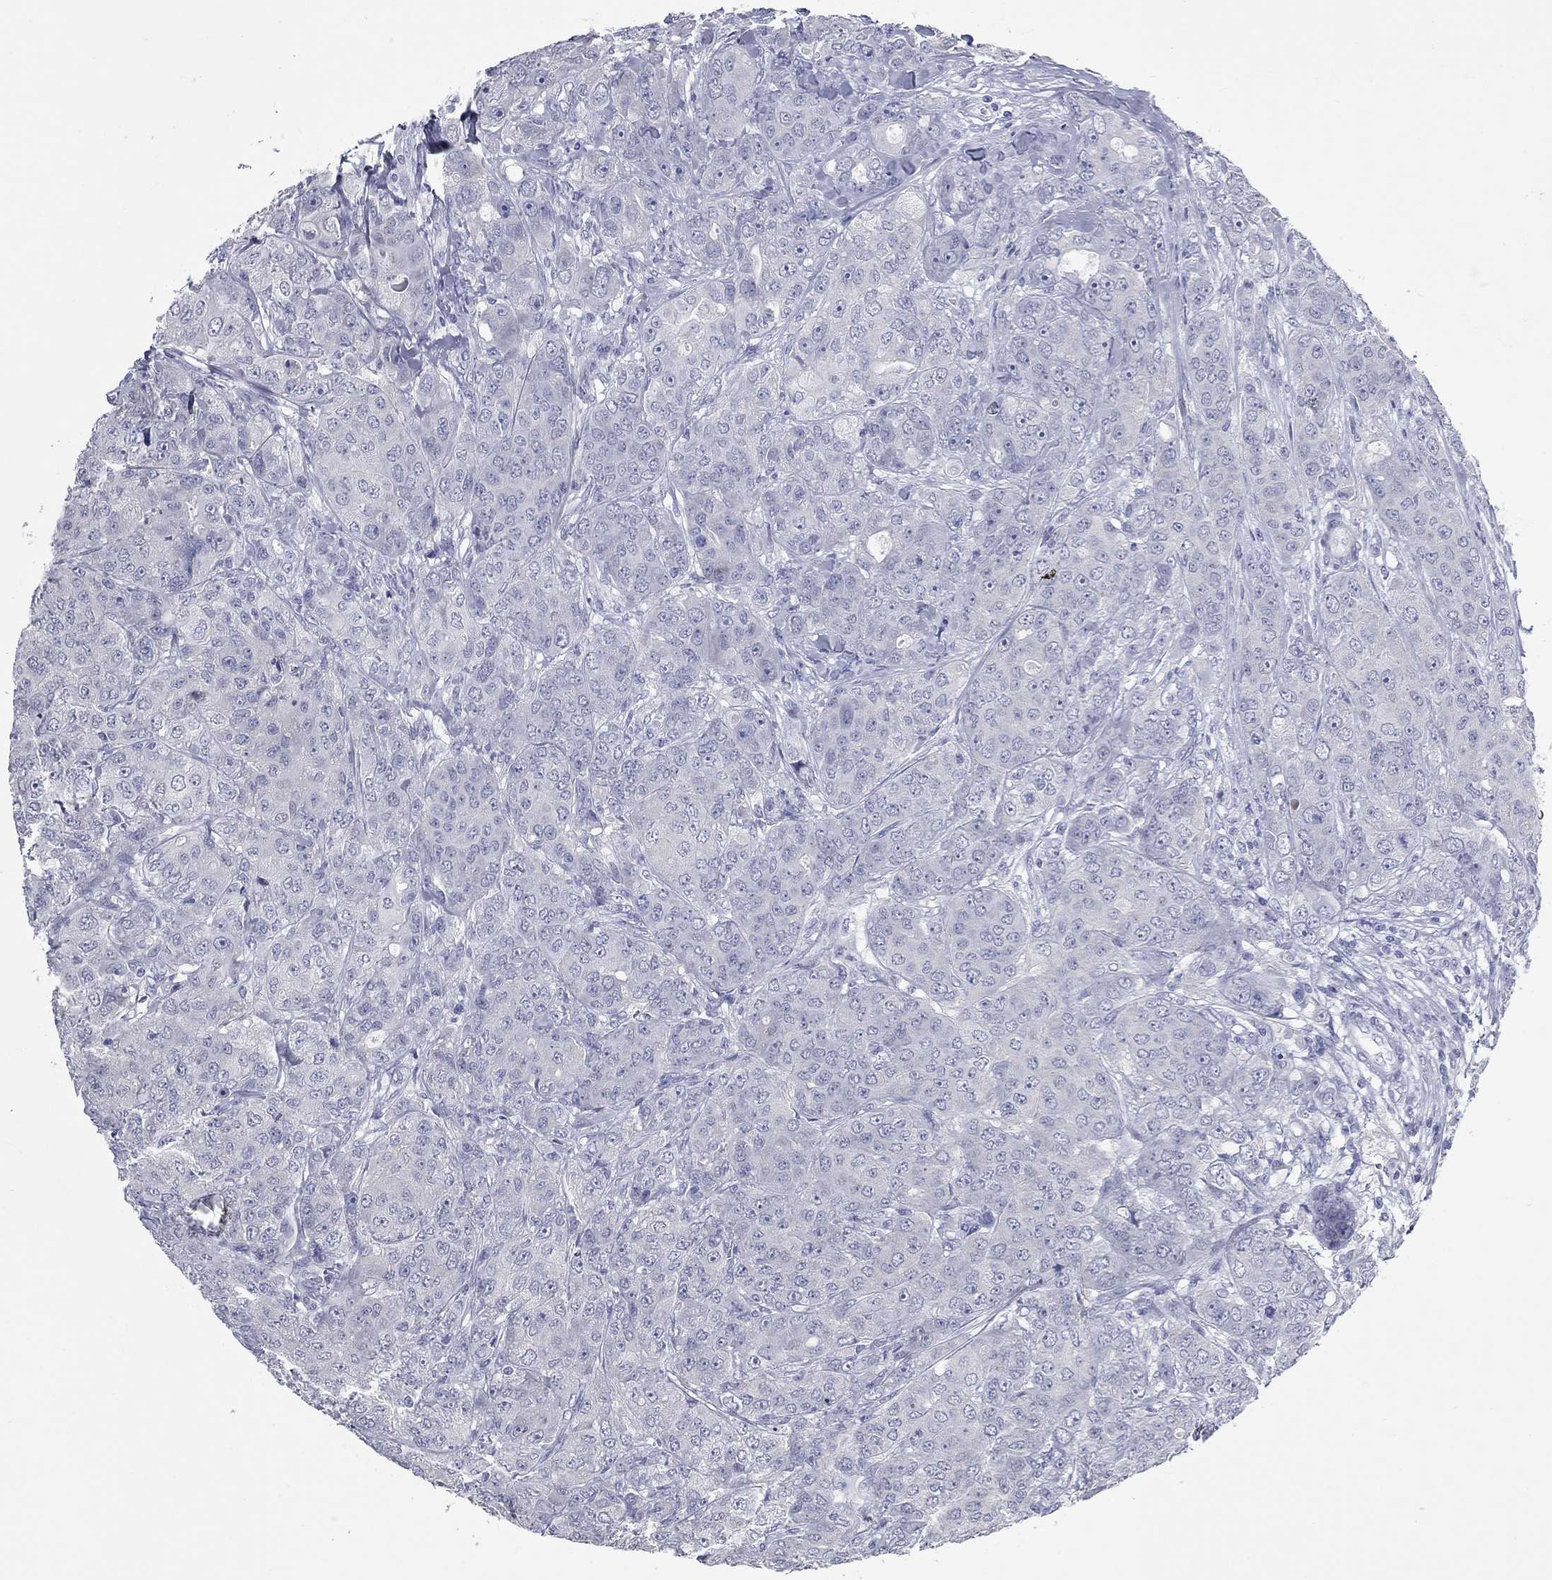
{"staining": {"intensity": "negative", "quantity": "none", "location": "none"}, "tissue": "breast cancer", "cell_type": "Tumor cells", "image_type": "cancer", "snomed": [{"axis": "morphology", "description": "Duct carcinoma"}, {"axis": "topography", "description": "Breast"}], "caption": "High magnification brightfield microscopy of breast cancer (intraductal carcinoma) stained with DAB (brown) and counterstained with hematoxylin (blue): tumor cells show no significant positivity. (IHC, brightfield microscopy, high magnification).", "gene": "KIRREL2", "patient": {"sex": "female", "age": 43}}